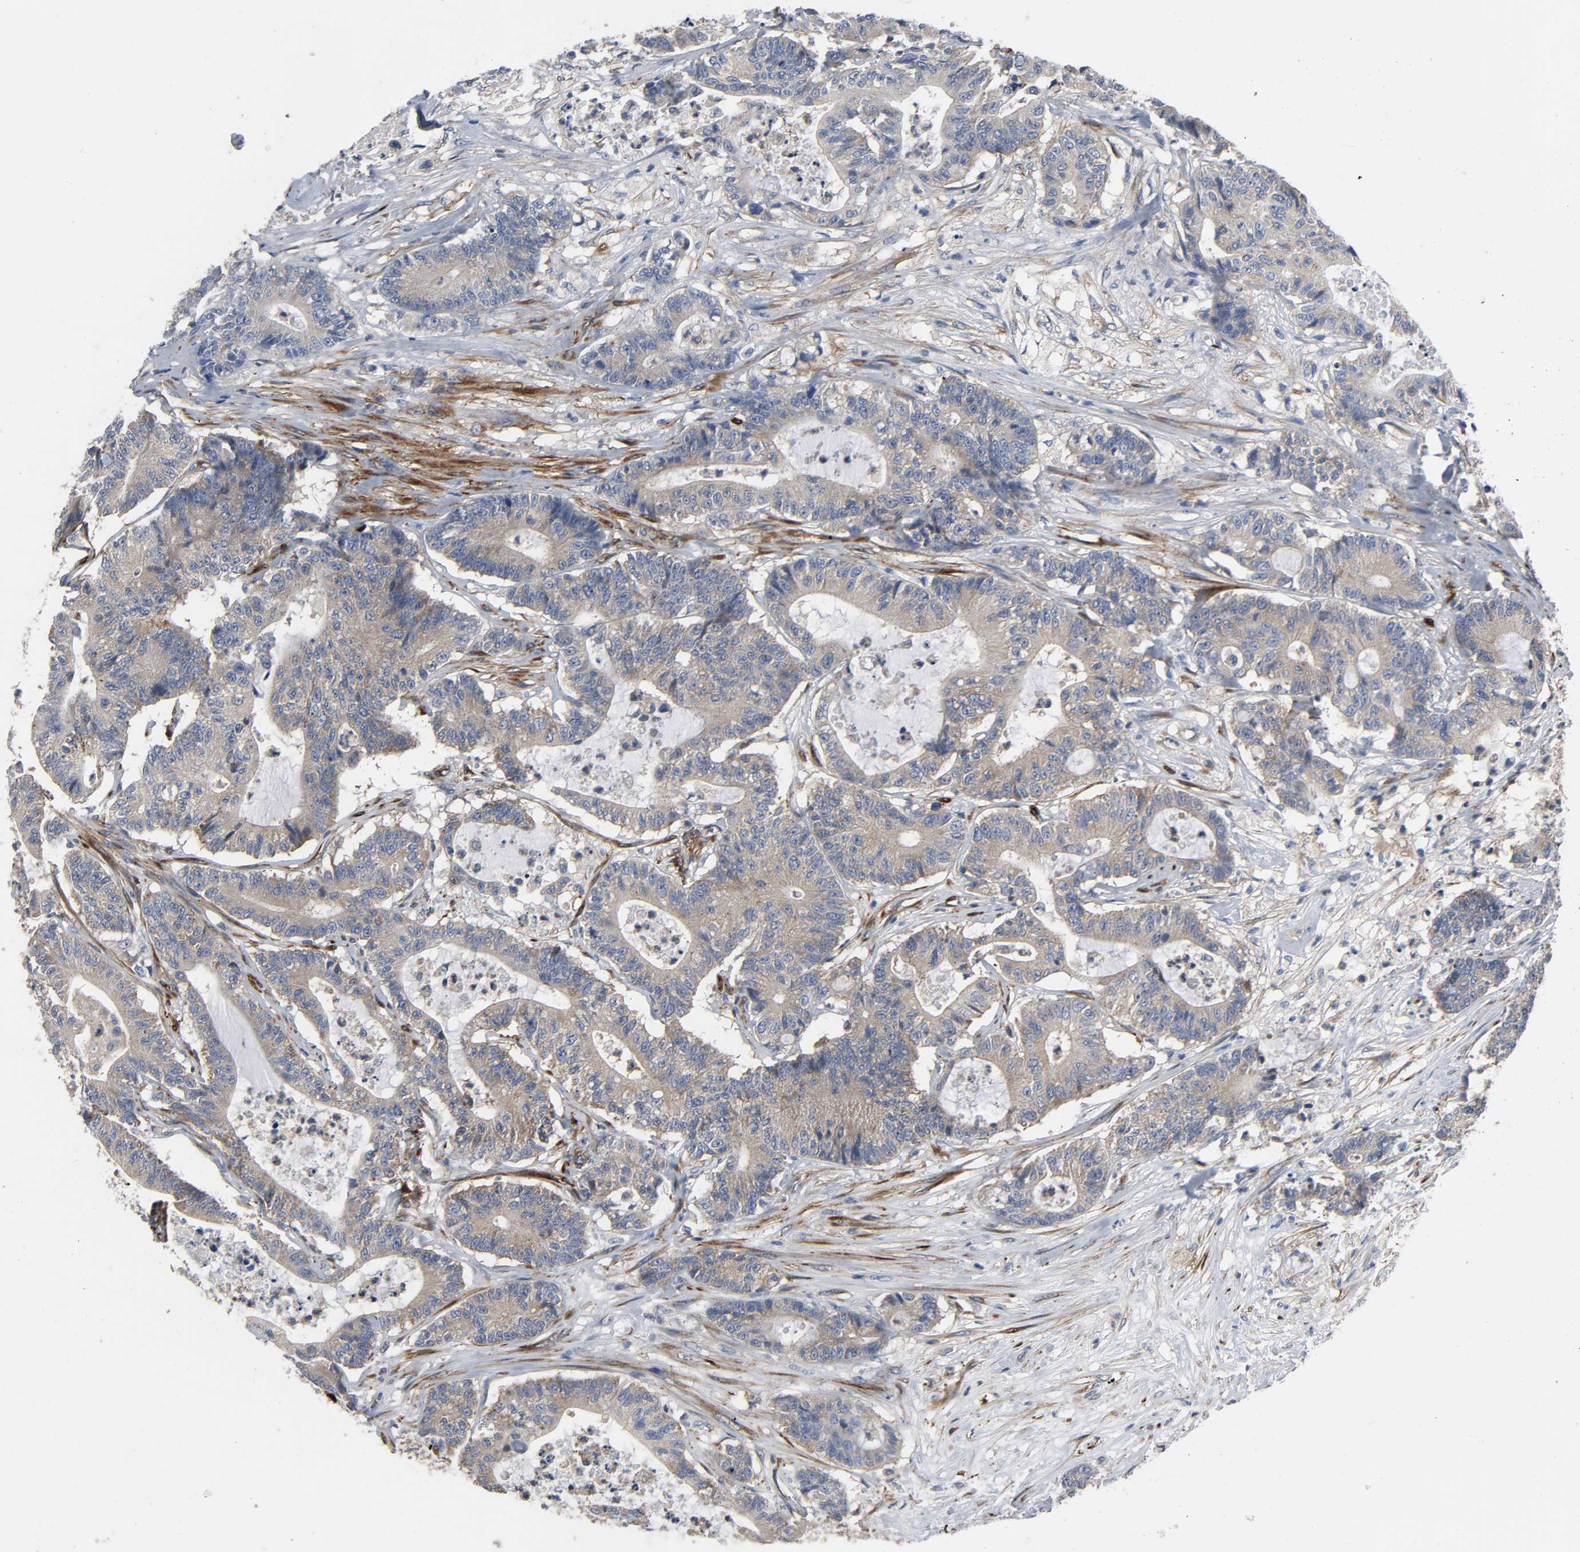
{"staining": {"intensity": "weak", "quantity": ">75%", "location": "cytoplasmic/membranous"}, "tissue": "colorectal cancer", "cell_type": "Tumor cells", "image_type": "cancer", "snomed": [{"axis": "morphology", "description": "Adenocarcinoma, NOS"}, {"axis": "topography", "description": "Colon"}], "caption": "There is low levels of weak cytoplasmic/membranous positivity in tumor cells of colorectal cancer (adenocarcinoma), as demonstrated by immunohistochemical staining (brown color).", "gene": "ARHGAP1", "patient": {"sex": "female", "age": 84}}